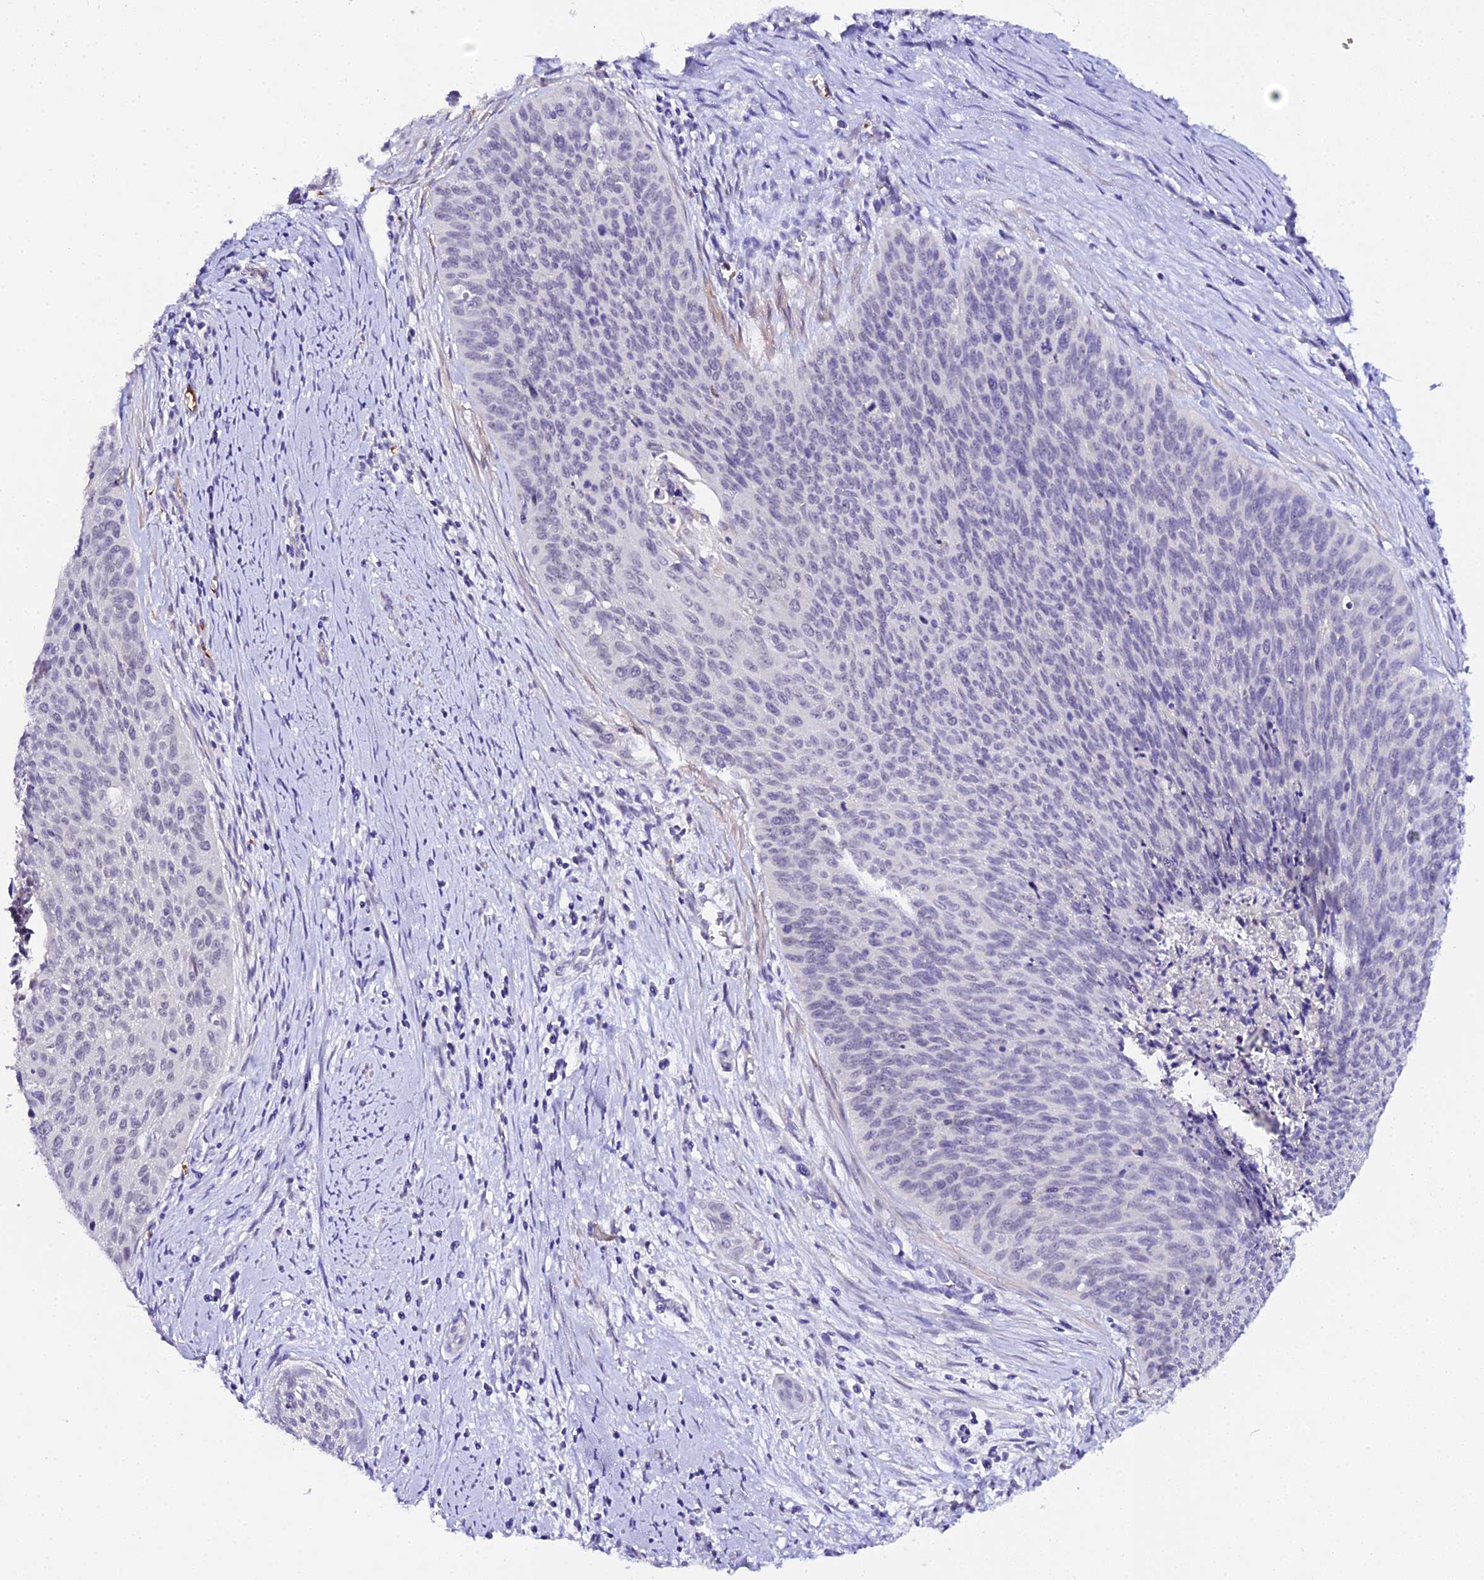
{"staining": {"intensity": "negative", "quantity": "none", "location": "none"}, "tissue": "cervical cancer", "cell_type": "Tumor cells", "image_type": "cancer", "snomed": [{"axis": "morphology", "description": "Squamous cell carcinoma, NOS"}, {"axis": "topography", "description": "Cervix"}], "caption": "Tumor cells show no significant protein expression in squamous cell carcinoma (cervical). (Stains: DAB (3,3'-diaminobenzidine) immunohistochemistry with hematoxylin counter stain, Microscopy: brightfield microscopy at high magnification).", "gene": "CFAP45", "patient": {"sex": "female", "age": 55}}